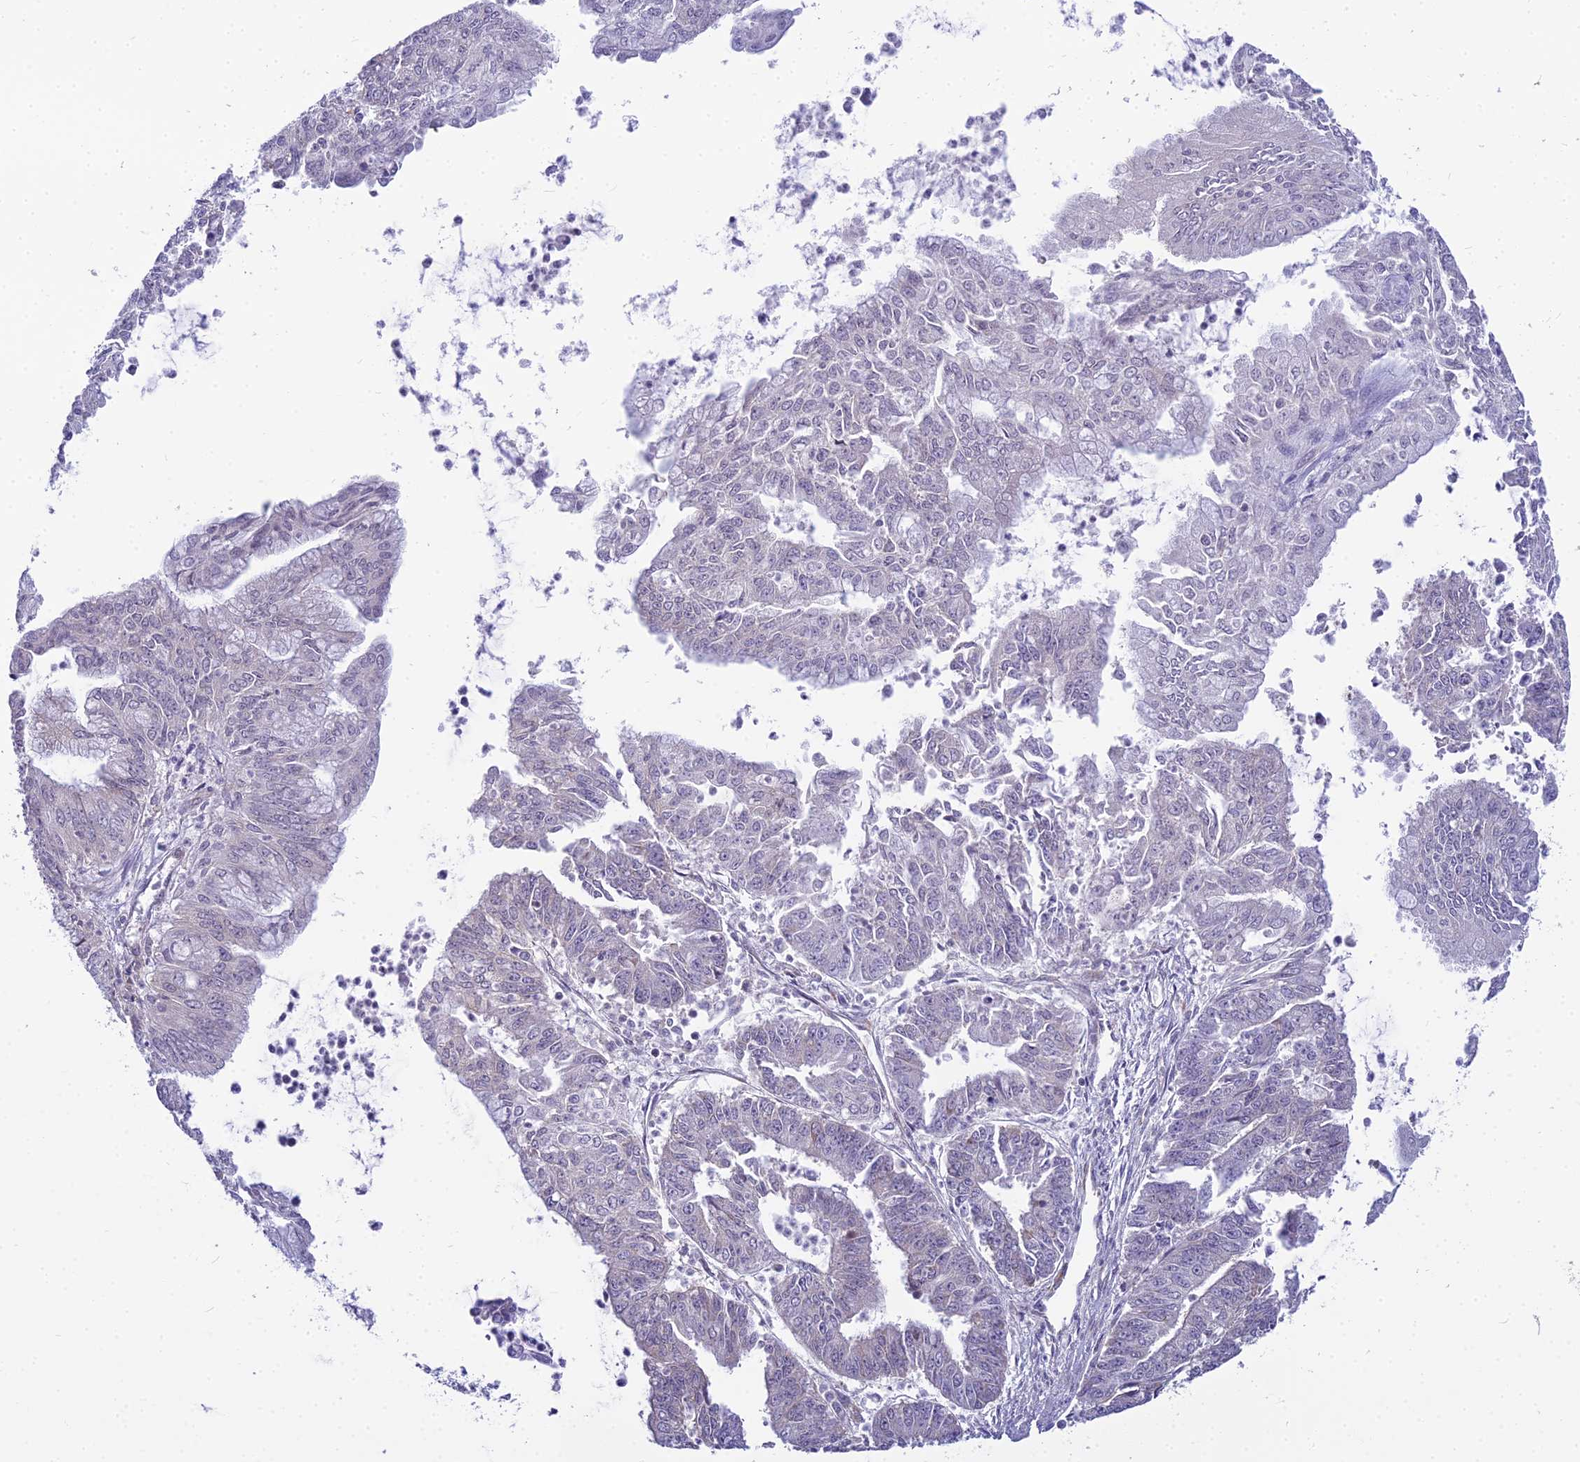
{"staining": {"intensity": "negative", "quantity": "none", "location": "none"}, "tissue": "endometrial cancer", "cell_type": "Tumor cells", "image_type": "cancer", "snomed": [{"axis": "morphology", "description": "Adenocarcinoma, NOS"}, {"axis": "topography", "description": "Endometrium"}], "caption": "A high-resolution photomicrograph shows immunohistochemistry staining of adenocarcinoma (endometrial), which demonstrates no significant expression in tumor cells.", "gene": "RGL3", "patient": {"sex": "female", "age": 73}}